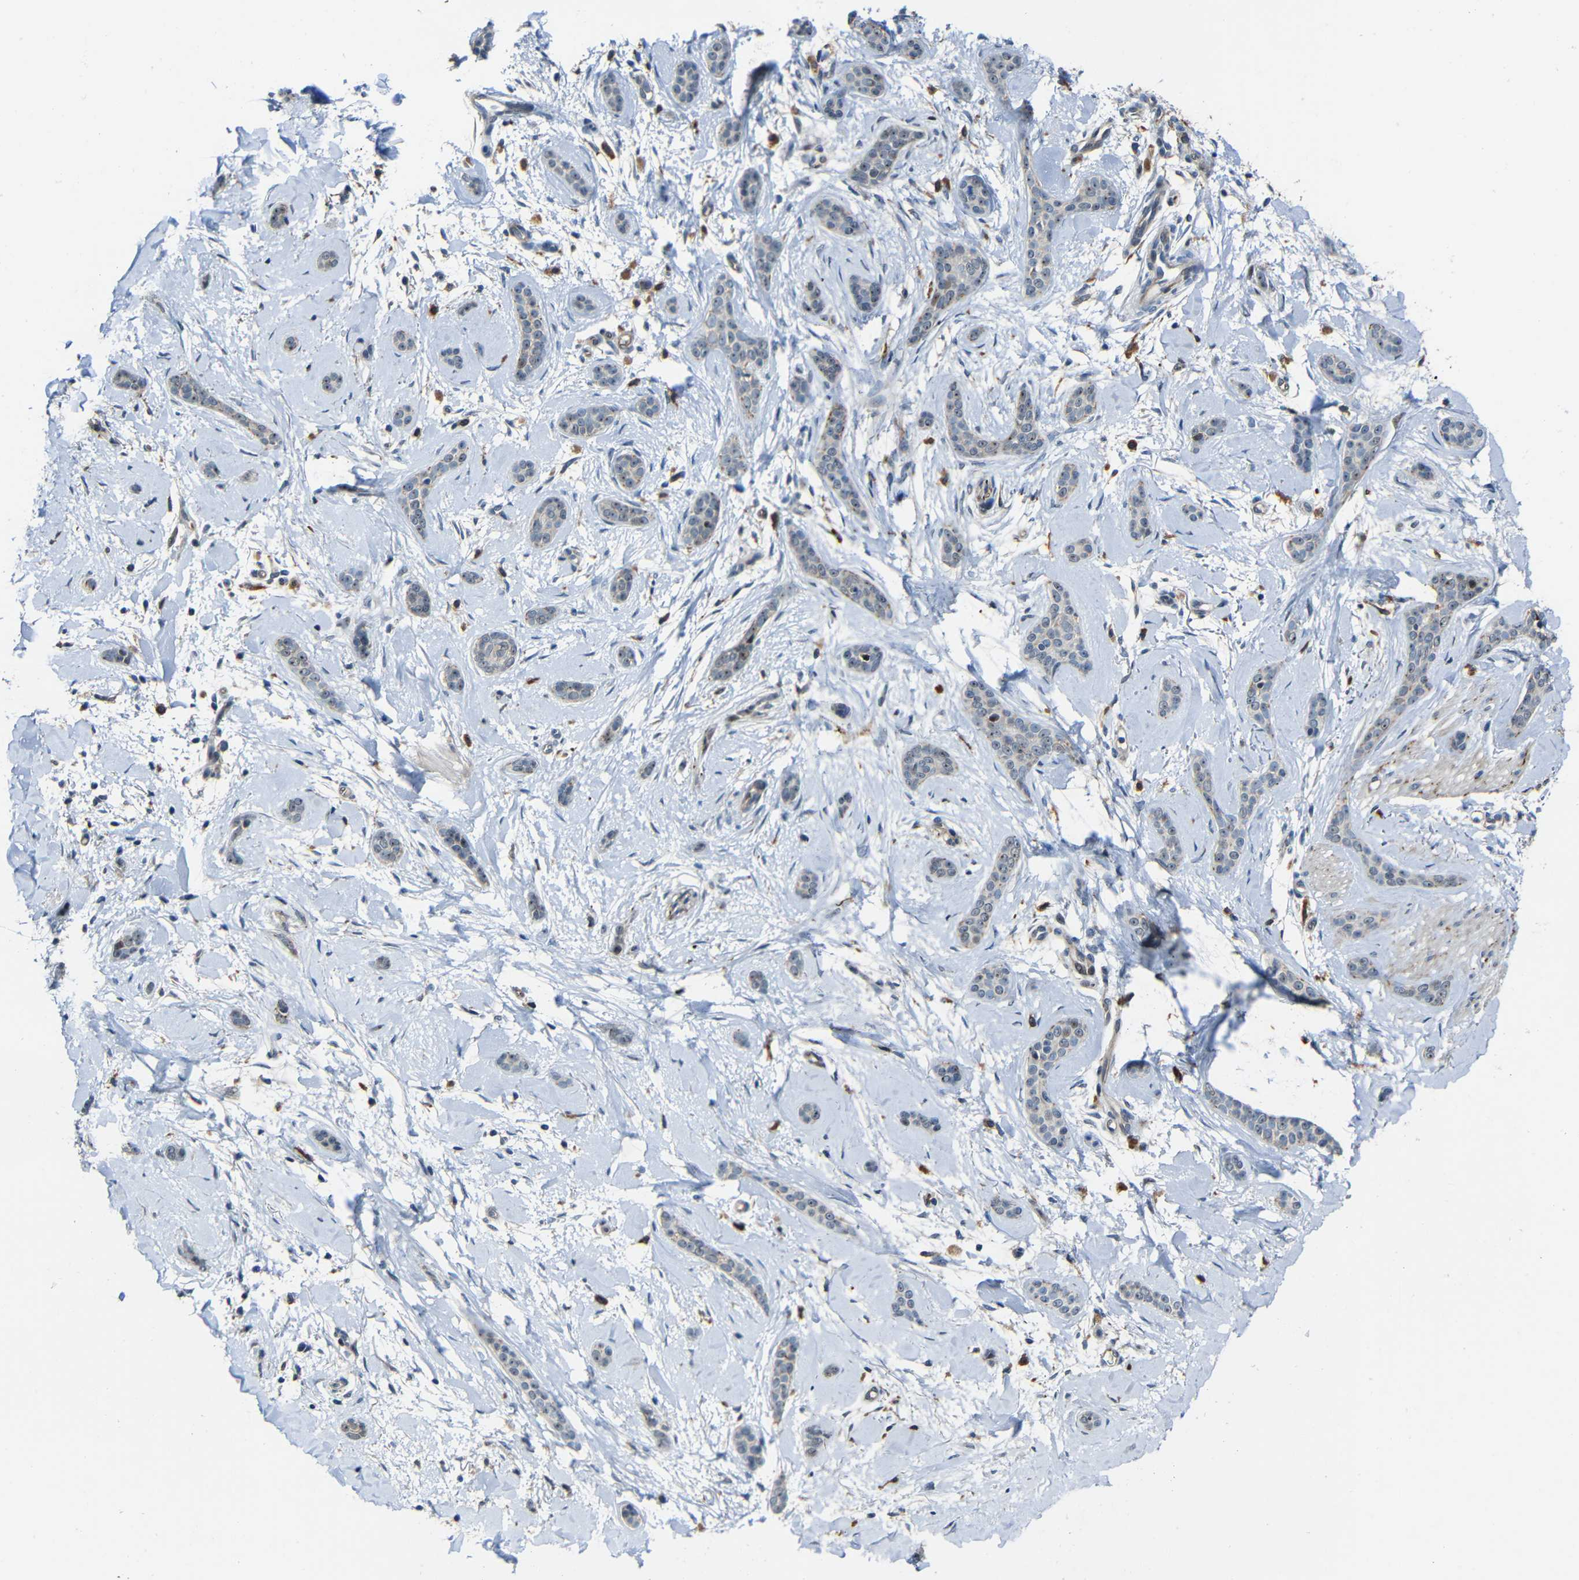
{"staining": {"intensity": "weak", "quantity": ">75%", "location": "cytoplasmic/membranous,nuclear"}, "tissue": "skin cancer", "cell_type": "Tumor cells", "image_type": "cancer", "snomed": [{"axis": "morphology", "description": "Basal cell carcinoma"}, {"axis": "morphology", "description": "Adnexal tumor, benign"}, {"axis": "topography", "description": "Skin"}], "caption": "Tumor cells display low levels of weak cytoplasmic/membranous and nuclear positivity in approximately >75% of cells in skin basal cell carcinoma. The protein is shown in brown color, while the nuclei are stained blue.", "gene": "DNAJC5", "patient": {"sex": "female", "age": 42}}